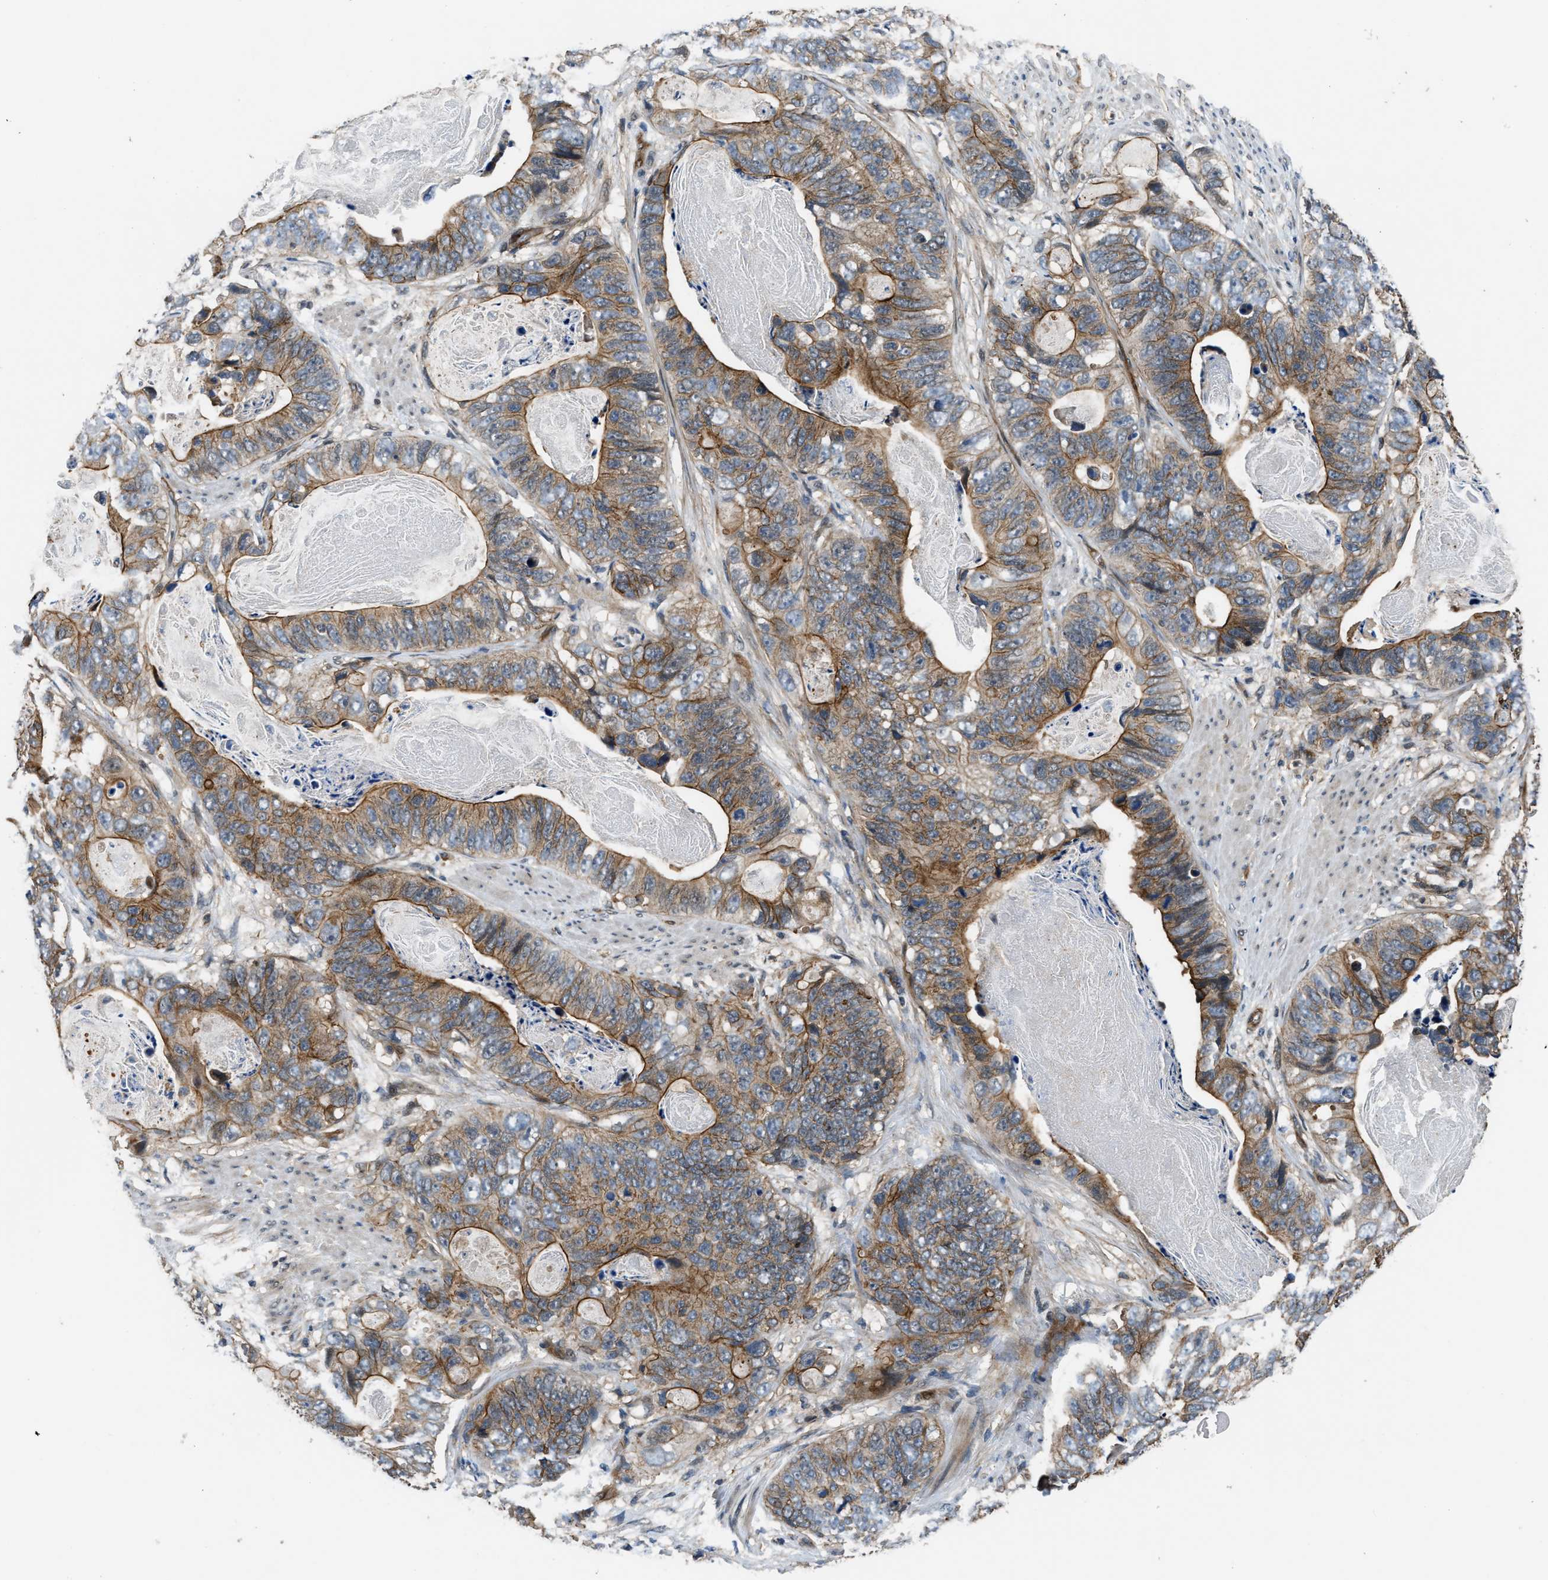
{"staining": {"intensity": "moderate", "quantity": ">75%", "location": "cytoplasmic/membranous"}, "tissue": "stomach cancer", "cell_type": "Tumor cells", "image_type": "cancer", "snomed": [{"axis": "morphology", "description": "Adenocarcinoma, NOS"}, {"axis": "topography", "description": "Stomach"}], "caption": "Protein analysis of stomach cancer tissue displays moderate cytoplasmic/membranous positivity in approximately >75% of tumor cells.", "gene": "COPS2", "patient": {"sex": "female", "age": 89}}